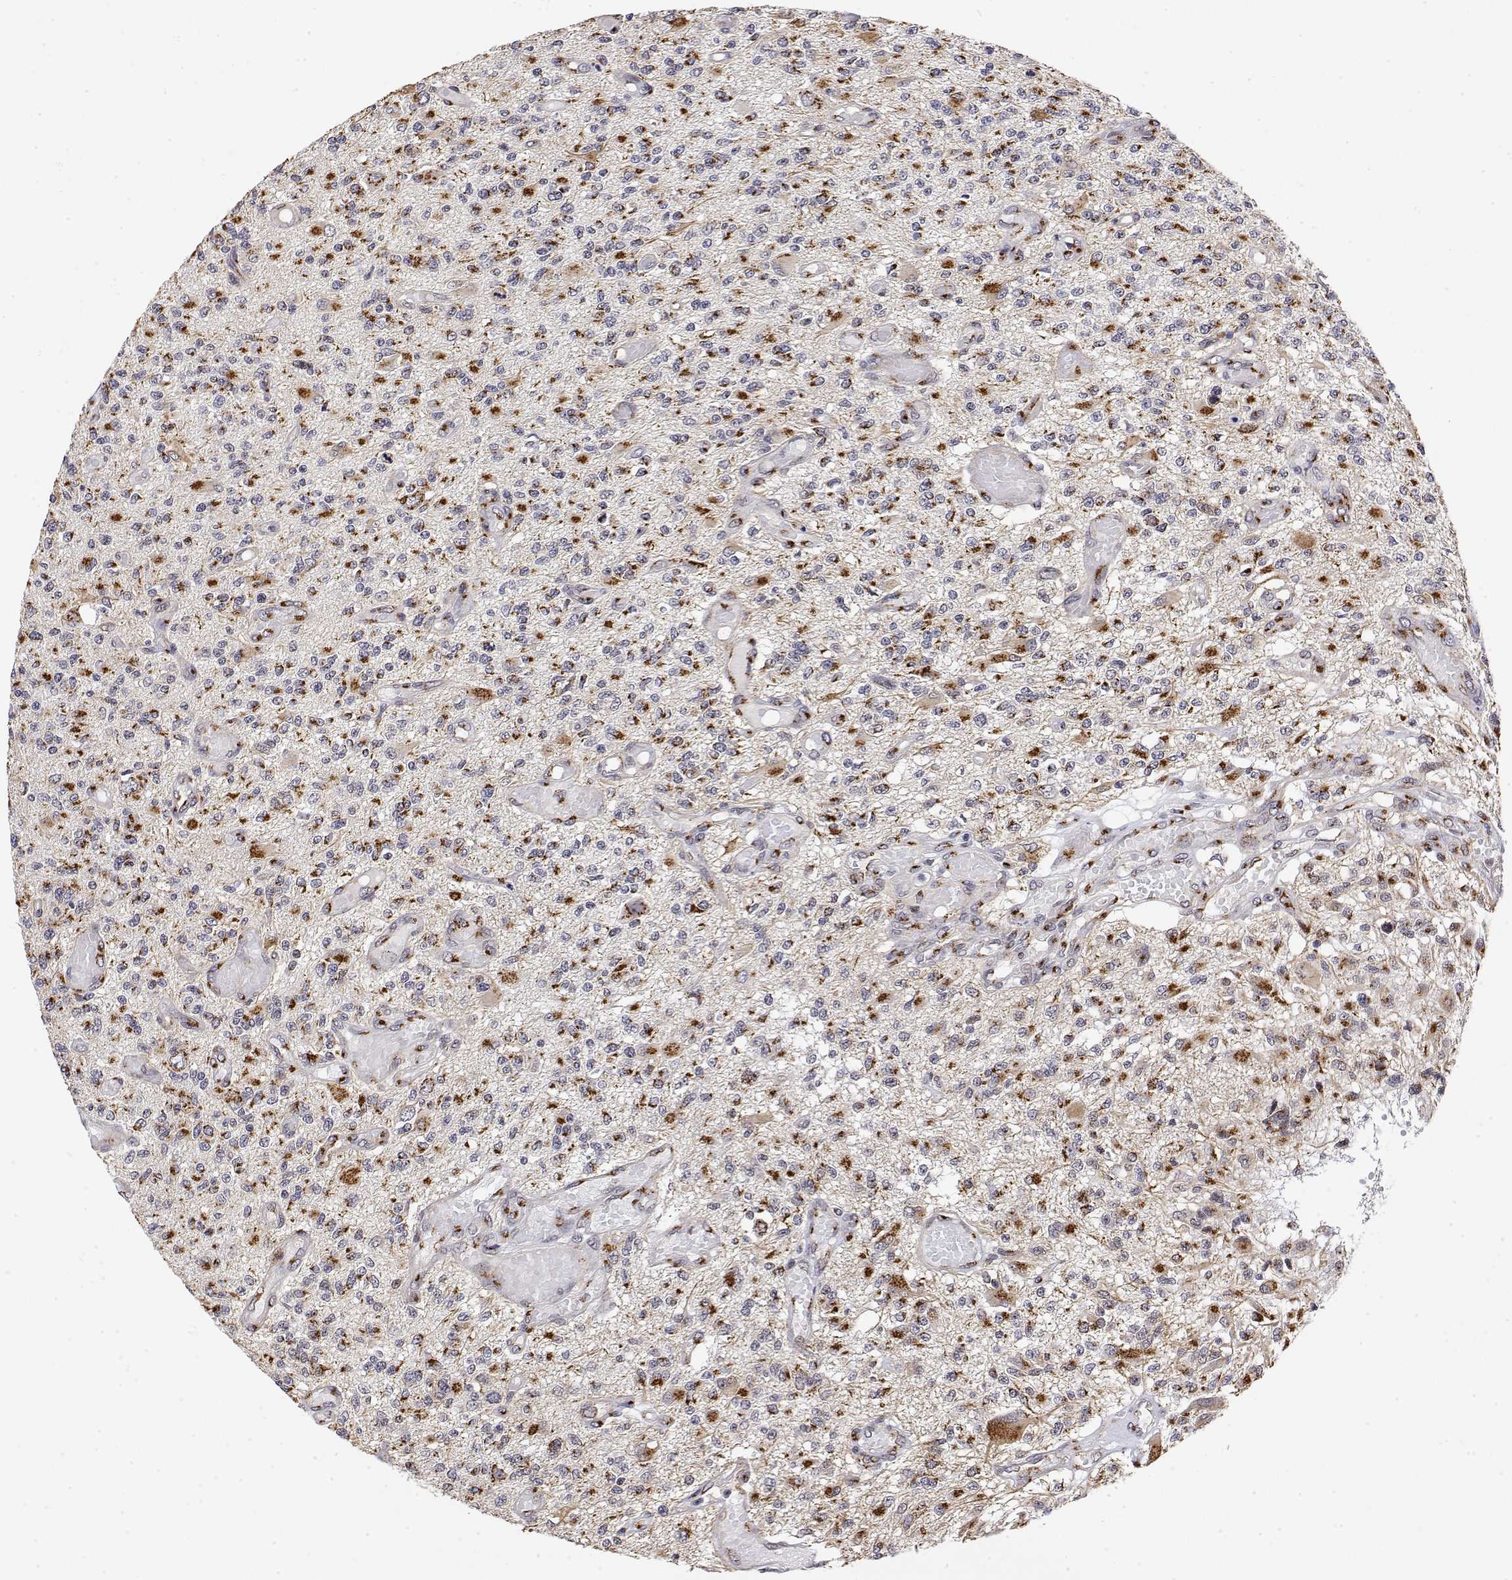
{"staining": {"intensity": "strong", "quantity": "25%-75%", "location": "cytoplasmic/membranous"}, "tissue": "glioma", "cell_type": "Tumor cells", "image_type": "cancer", "snomed": [{"axis": "morphology", "description": "Glioma, malignant, High grade"}, {"axis": "topography", "description": "Brain"}], "caption": "There is high levels of strong cytoplasmic/membranous staining in tumor cells of malignant high-grade glioma, as demonstrated by immunohistochemical staining (brown color).", "gene": "YIPF3", "patient": {"sex": "female", "age": 63}}